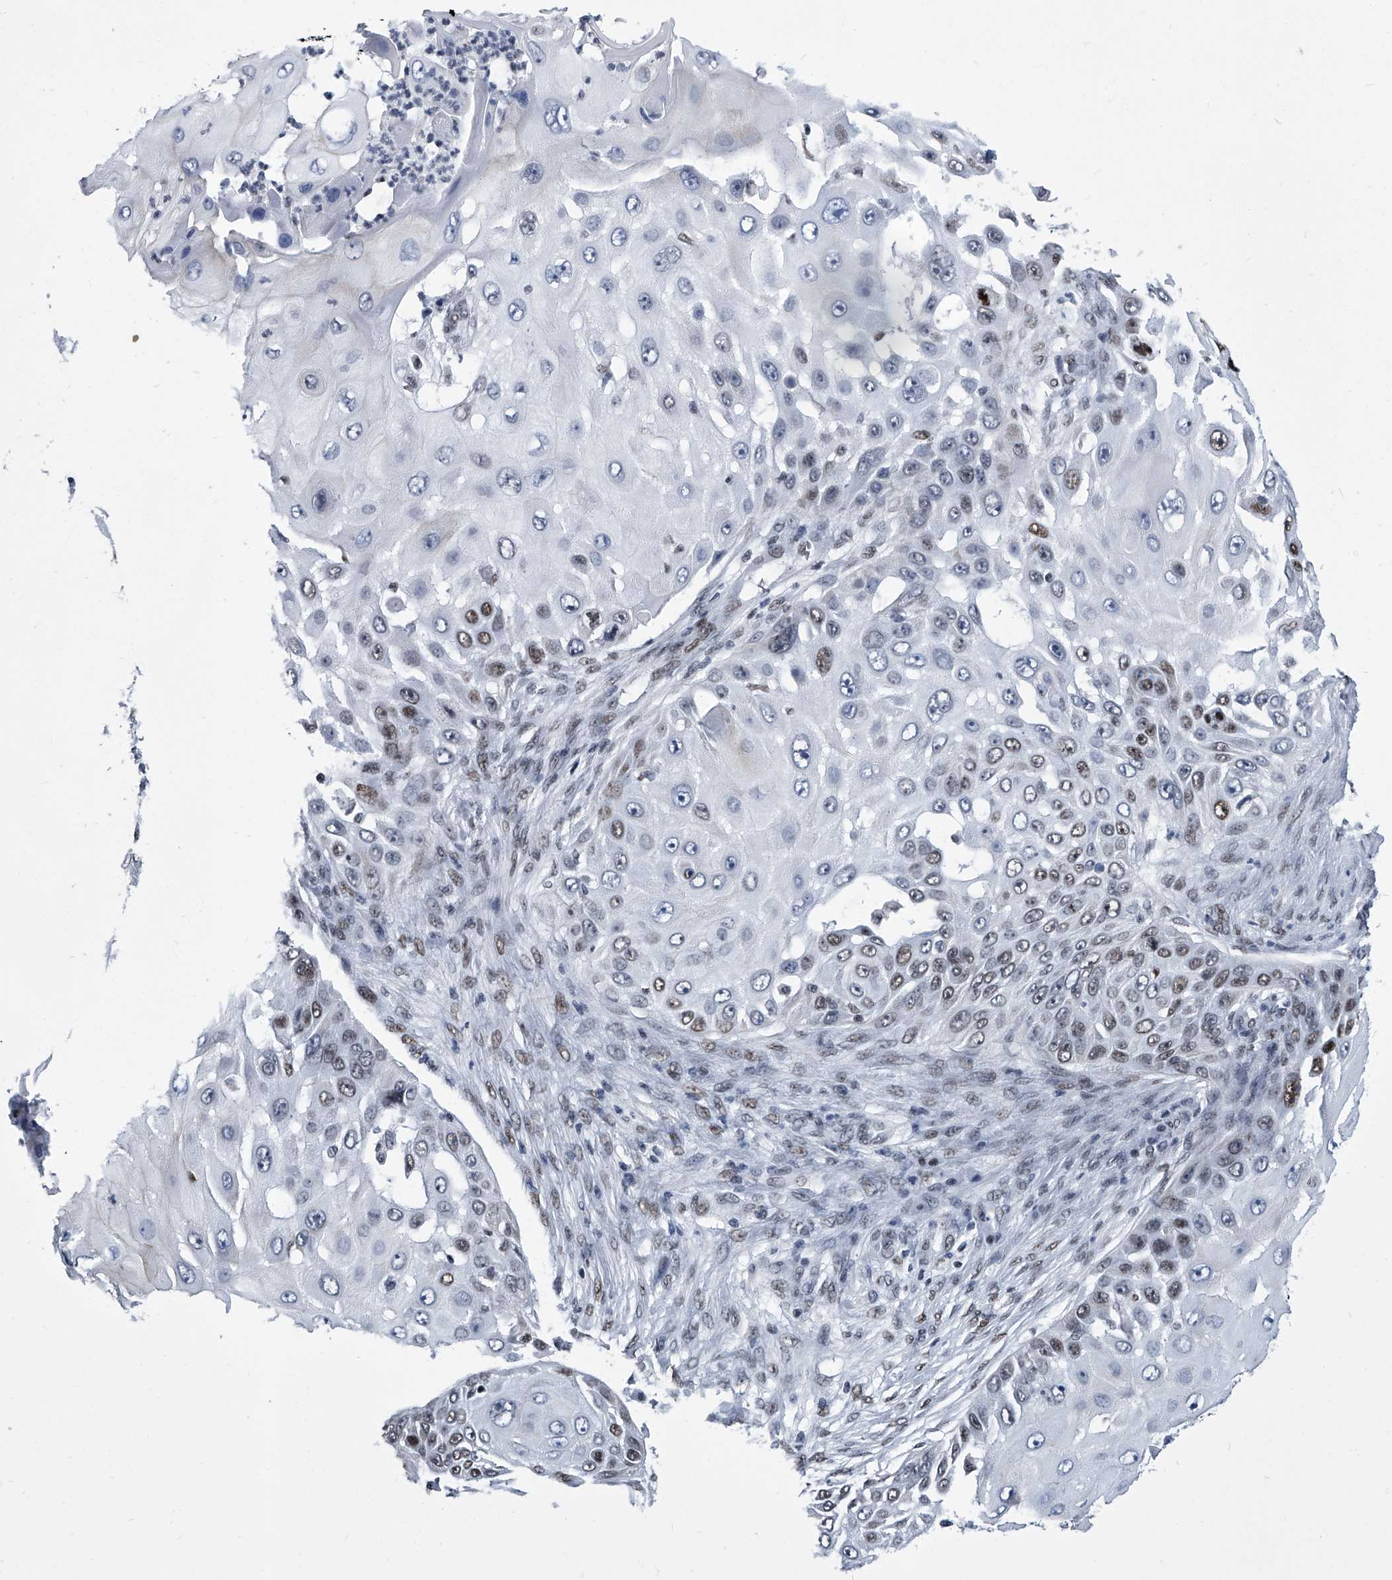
{"staining": {"intensity": "weak", "quantity": "25%-75%", "location": "nuclear"}, "tissue": "skin cancer", "cell_type": "Tumor cells", "image_type": "cancer", "snomed": [{"axis": "morphology", "description": "Squamous cell carcinoma, NOS"}, {"axis": "topography", "description": "Skin"}], "caption": "Brown immunohistochemical staining in human skin cancer (squamous cell carcinoma) demonstrates weak nuclear positivity in about 25%-75% of tumor cells.", "gene": "SIM2", "patient": {"sex": "female", "age": 44}}